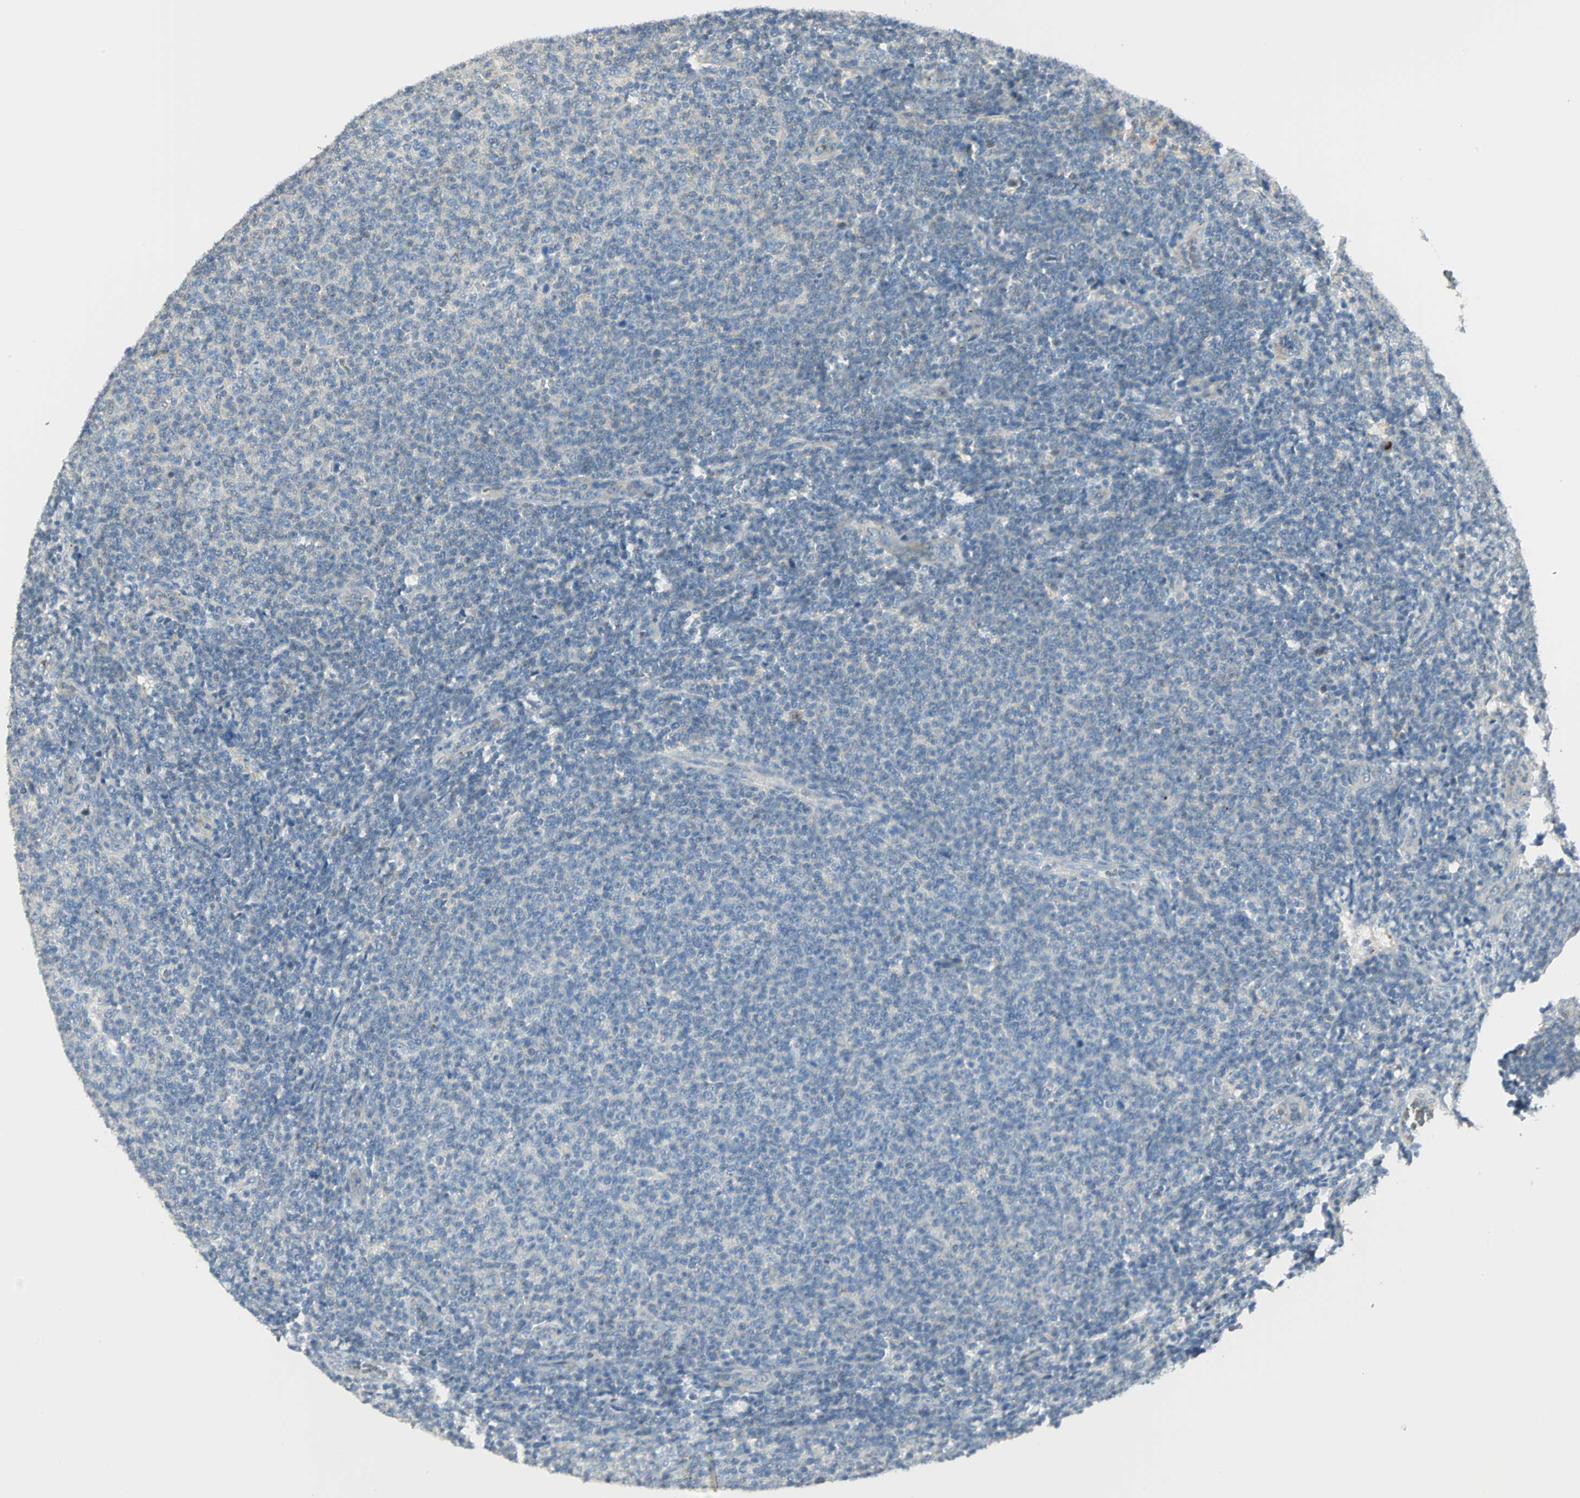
{"staining": {"intensity": "negative", "quantity": "none", "location": "none"}, "tissue": "lymphoma", "cell_type": "Tumor cells", "image_type": "cancer", "snomed": [{"axis": "morphology", "description": "Malignant lymphoma, non-Hodgkin's type, Low grade"}, {"axis": "topography", "description": "Lymph node"}], "caption": "IHC photomicrograph of neoplastic tissue: lymphoma stained with DAB (3,3'-diaminobenzidine) displays no significant protein staining in tumor cells.", "gene": "ANK1", "patient": {"sex": "male", "age": 66}}